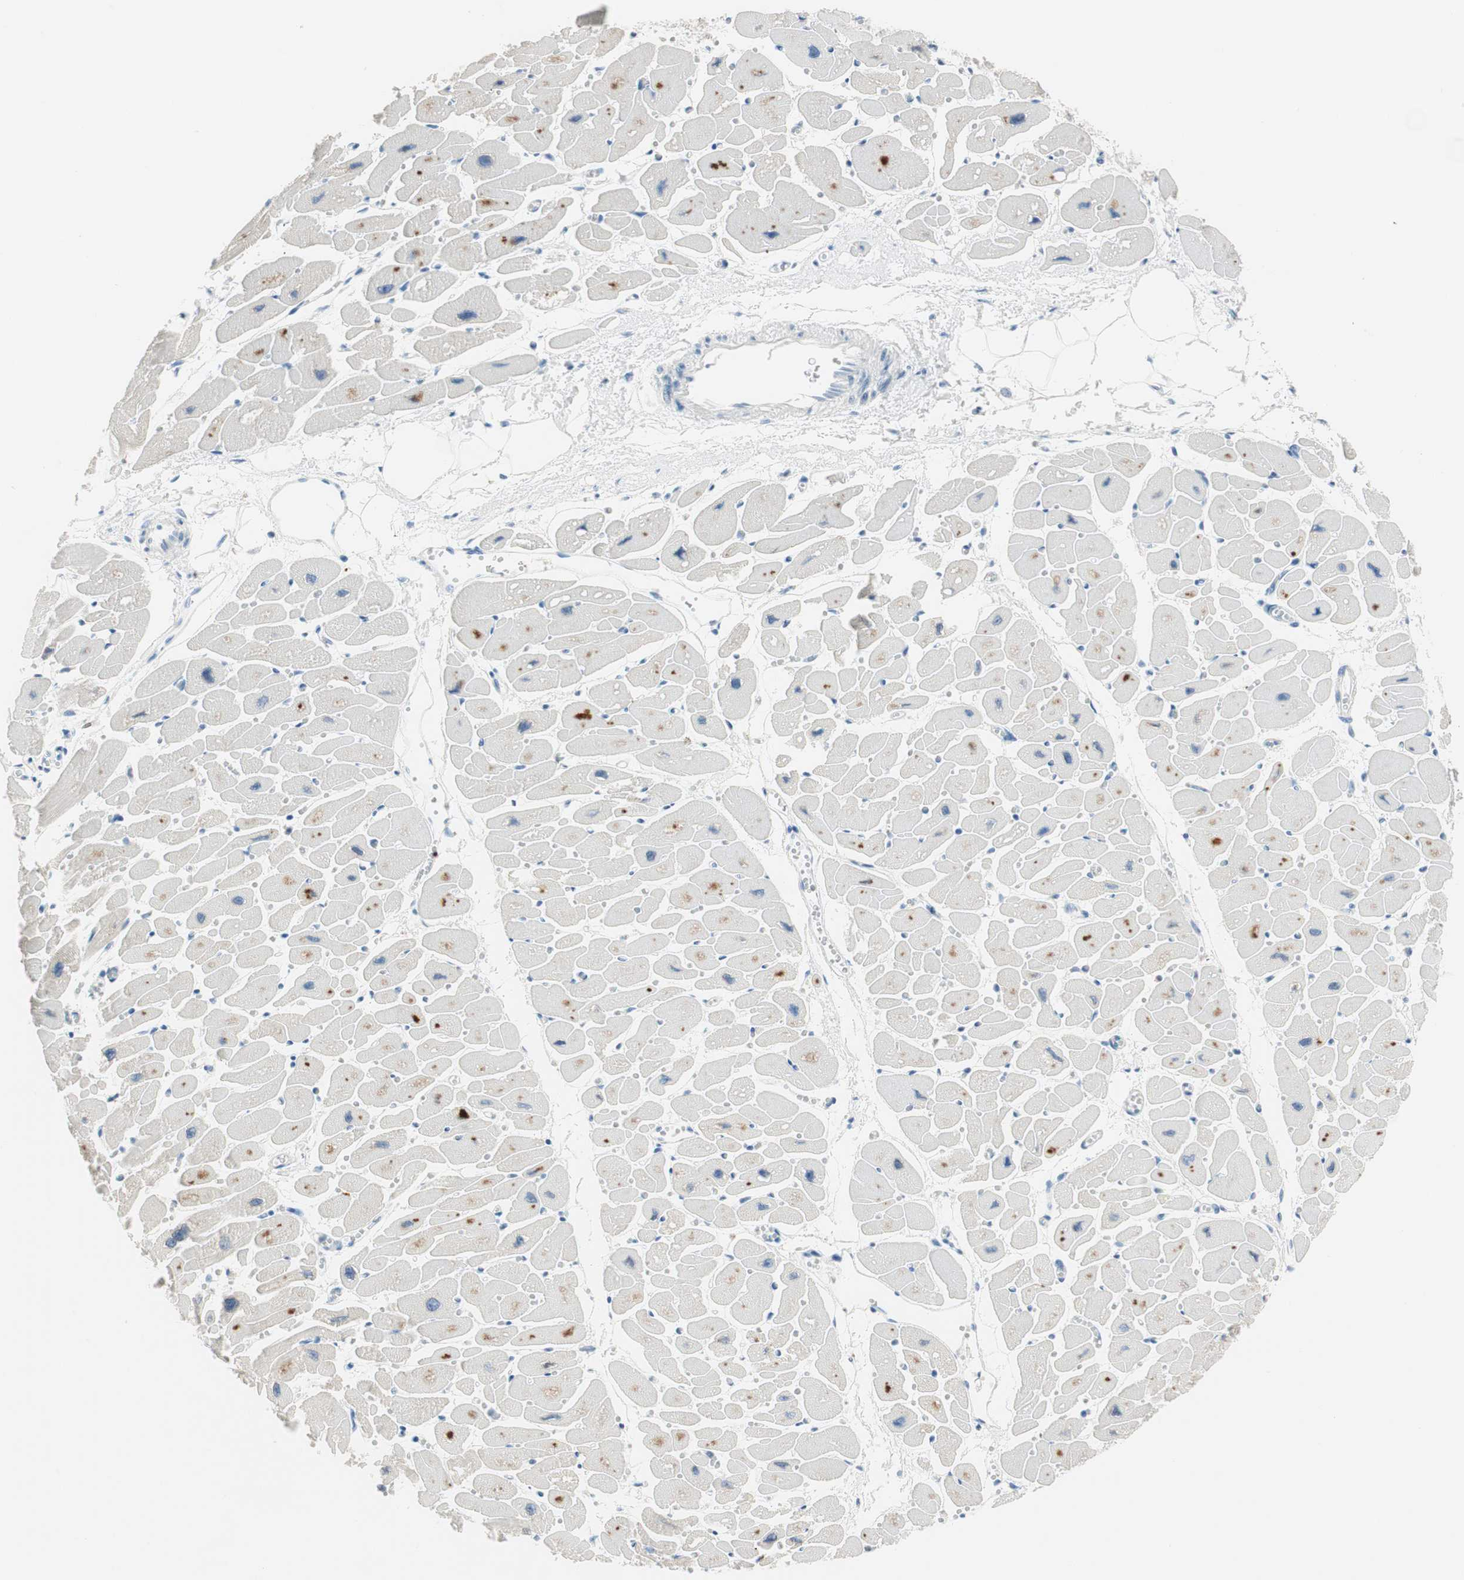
{"staining": {"intensity": "weak", "quantity": "<25%", "location": "cytoplasmic/membranous"}, "tissue": "heart muscle", "cell_type": "Cardiomyocytes", "image_type": "normal", "snomed": [{"axis": "morphology", "description": "Normal tissue, NOS"}, {"axis": "topography", "description": "Heart"}], "caption": "The image demonstrates no significant positivity in cardiomyocytes of heart muscle.", "gene": "EZH2", "patient": {"sex": "female", "age": 54}}